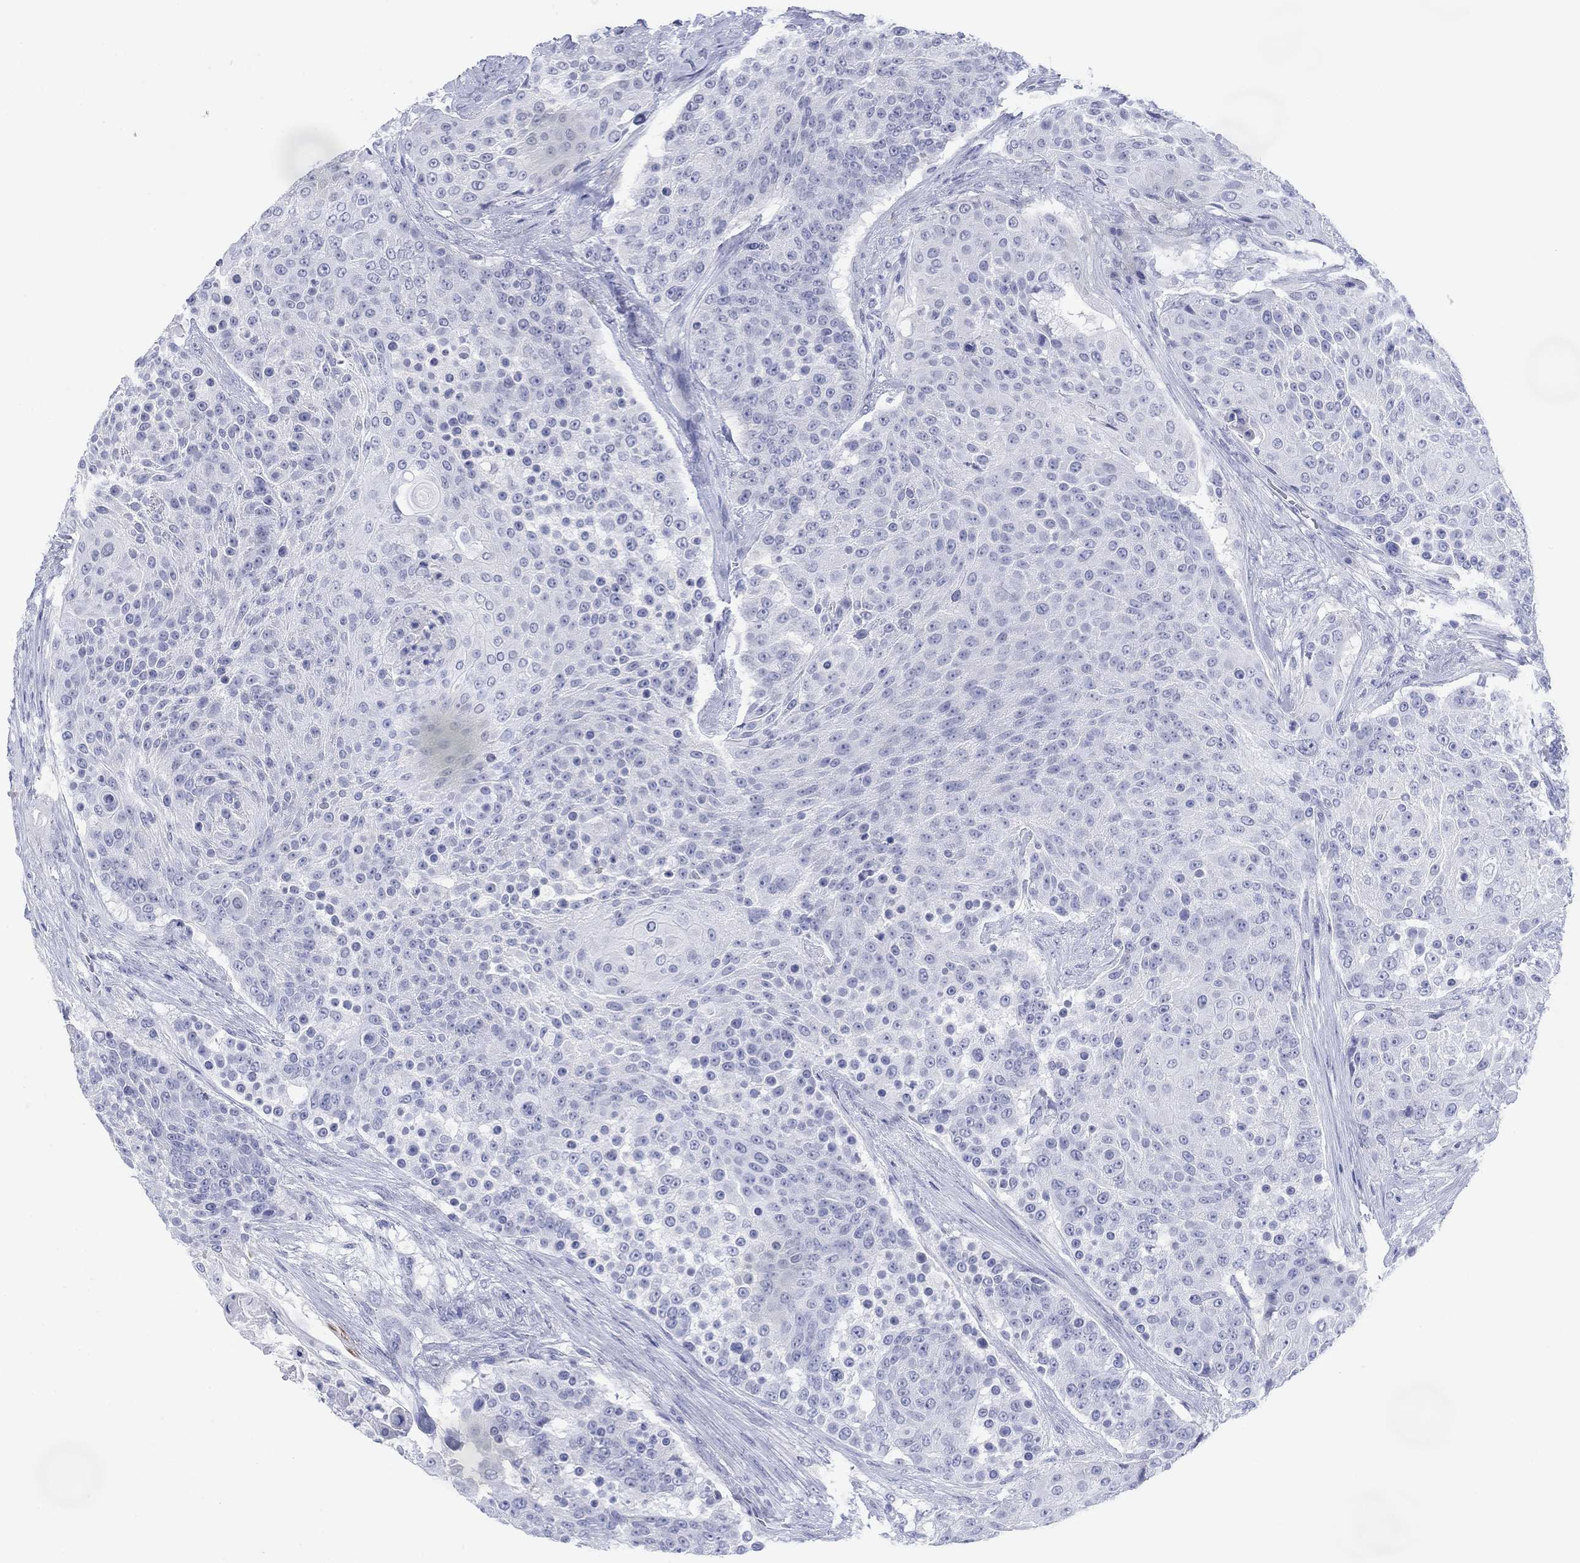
{"staining": {"intensity": "negative", "quantity": "none", "location": "none"}, "tissue": "urothelial cancer", "cell_type": "Tumor cells", "image_type": "cancer", "snomed": [{"axis": "morphology", "description": "Urothelial carcinoma, High grade"}, {"axis": "topography", "description": "Urinary bladder"}], "caption": "Photomicrograph shows no protein staining in tumor cells of urothelial cancer tissue. The staining is performed using DAB (3,3'-diaminobenzidine) brown chromogen with nuclei counter-stained in using hematoxylin.", "gene": "PDYN", "patient": {"sex": "female", "age": 63}}